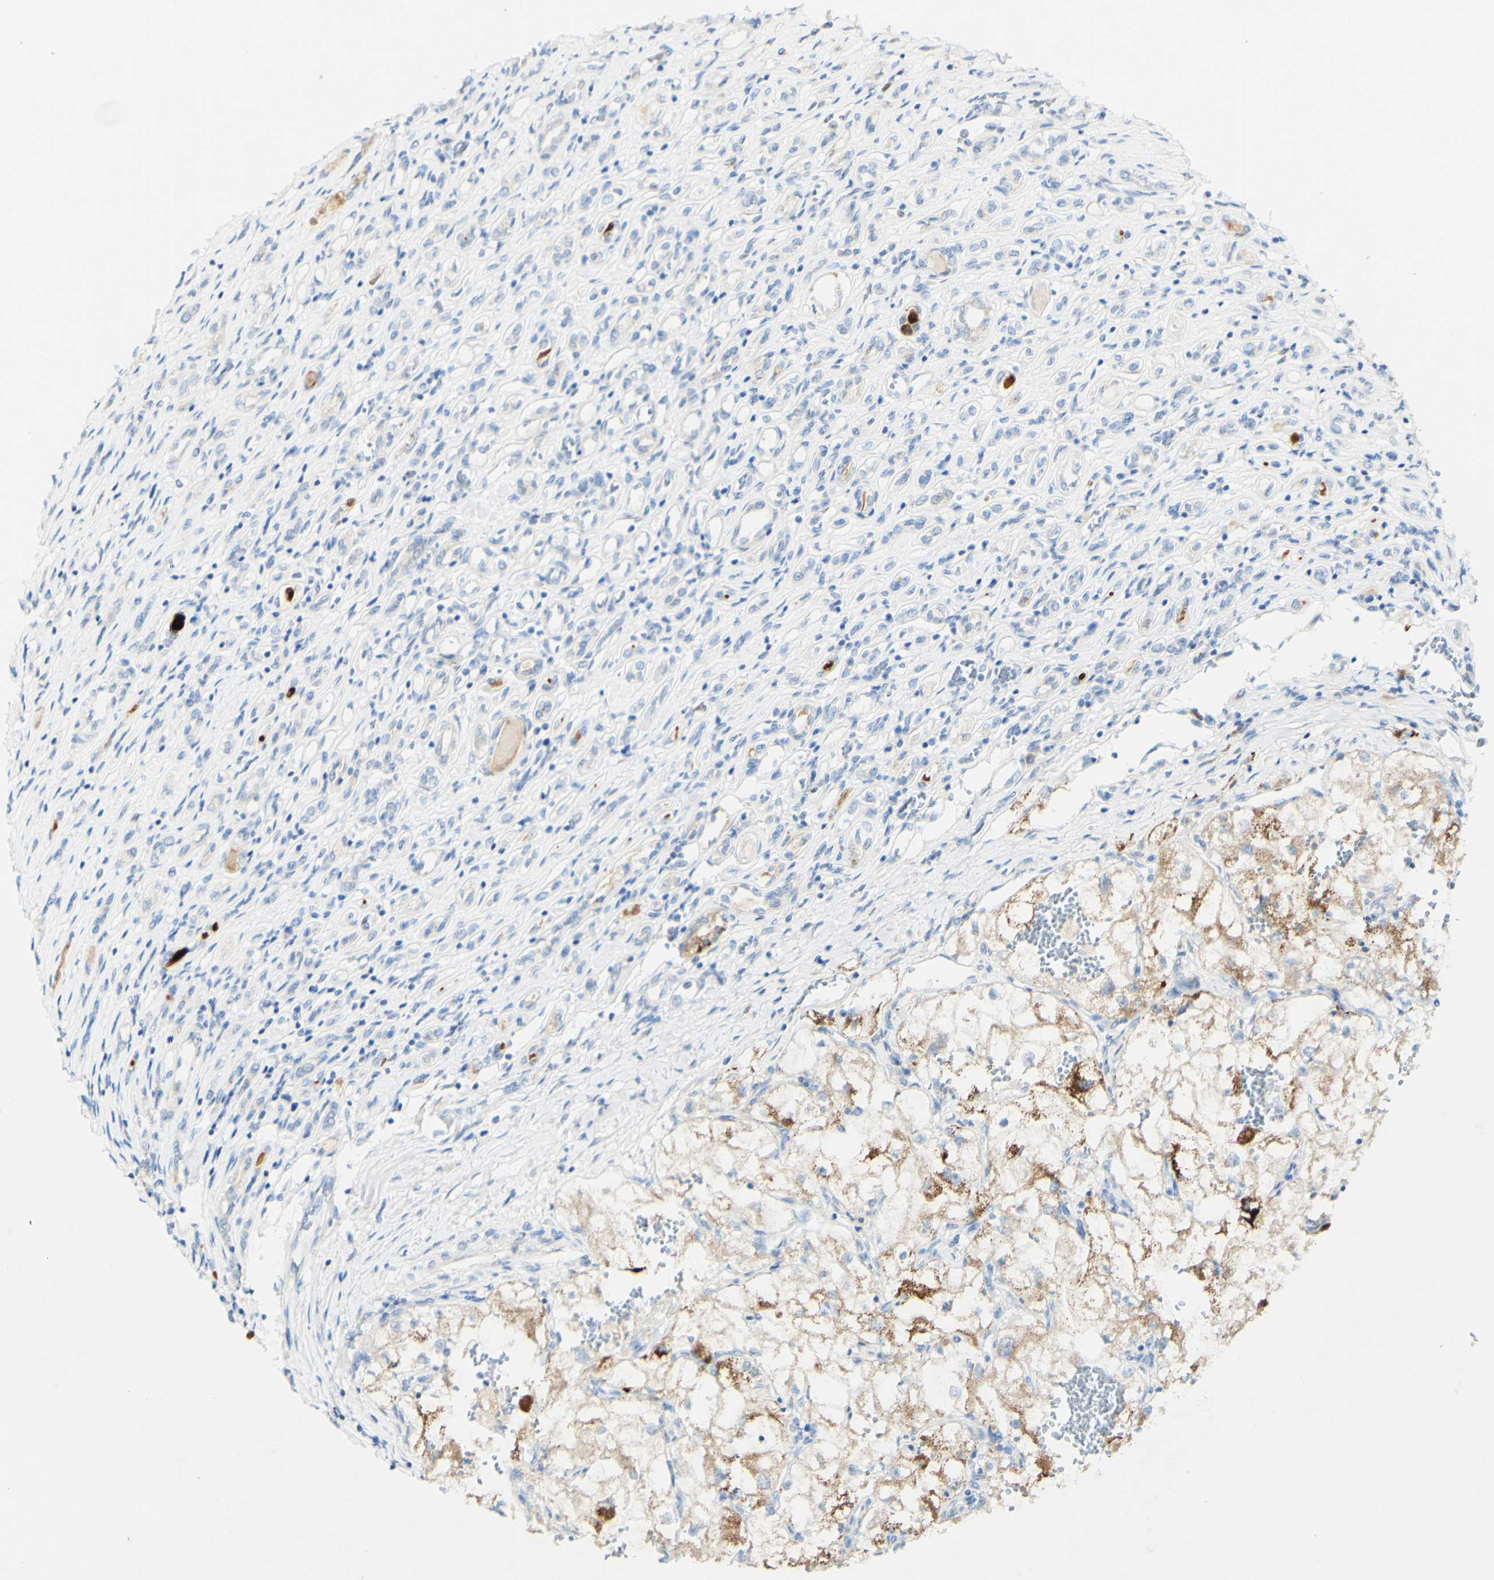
{"staining": {"intensity": "negative", "quantity": "none", "location": "none"}, "tissue": "renal cancer", "cell_type": "Tumor cells", "image_type": "cancer", "snomed": [{"axis": "morphology", "description": "Adenocarcinoma, NOS"}, {"axis": "topography", "description": "Kidney"}], "caption": "IHC photomicrograph of human renal adenocarcinoma stained for a protein (brown), which reveals no positivity in tumor cells.", "gene": "FGF4", "patient": {"sex": "female", "age": 70}}